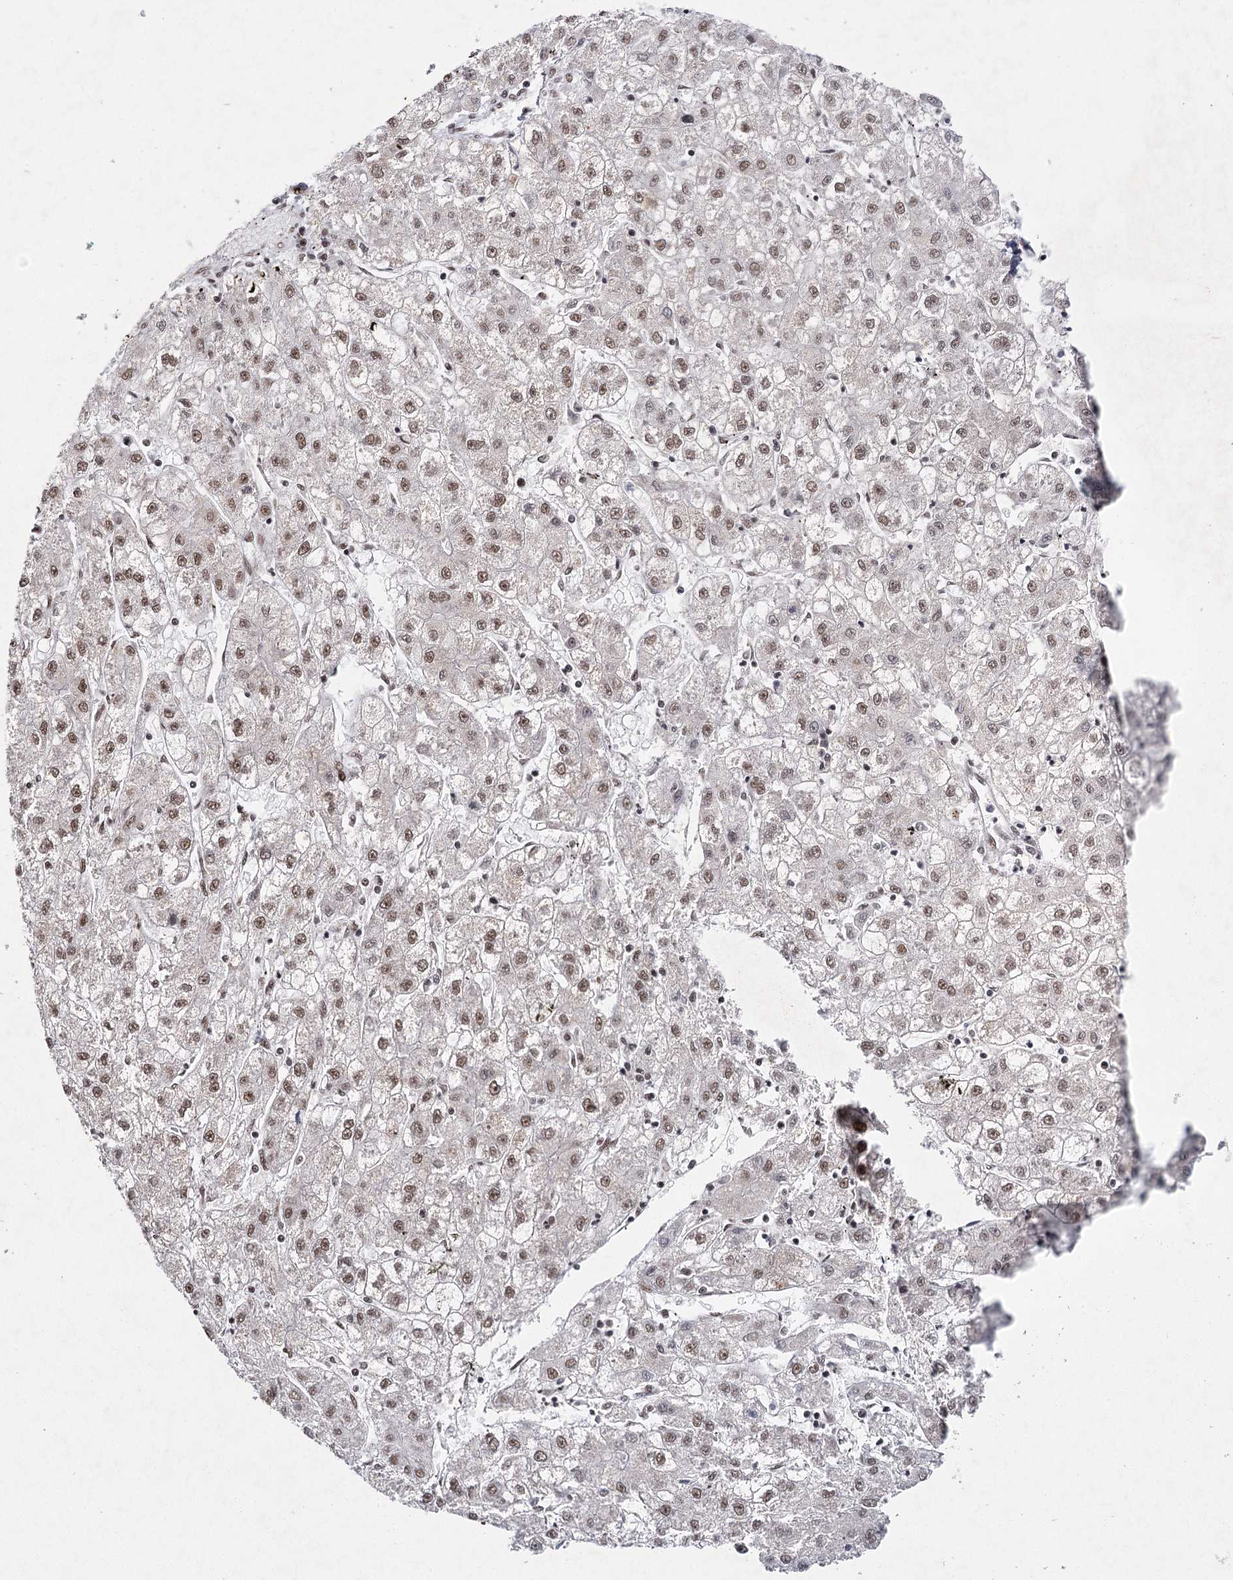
{"staining": {"intensity": "moderate", "quantity": "25%-75%", "location": "nuclear"}, "tissue": "liver cancer", "cell_type": "Tumor cells", "image_type": "cancer", "snomed": [{"axis": "morphology", "description": "Carcinoma, Hepatocellular, NOS"}, {"axis": "topography", "description": "Liver"}], "caption": "Immunohistochemical staining of liver cancer exhibits medium levels of moderate nuclear staining in approximately 25%-75% of tumor cells. The protein of interest is shown in brown color, while the nuclei are stained blue.", "gene": "SCAF8", "patient": {"sex": "male", "age": 72}}